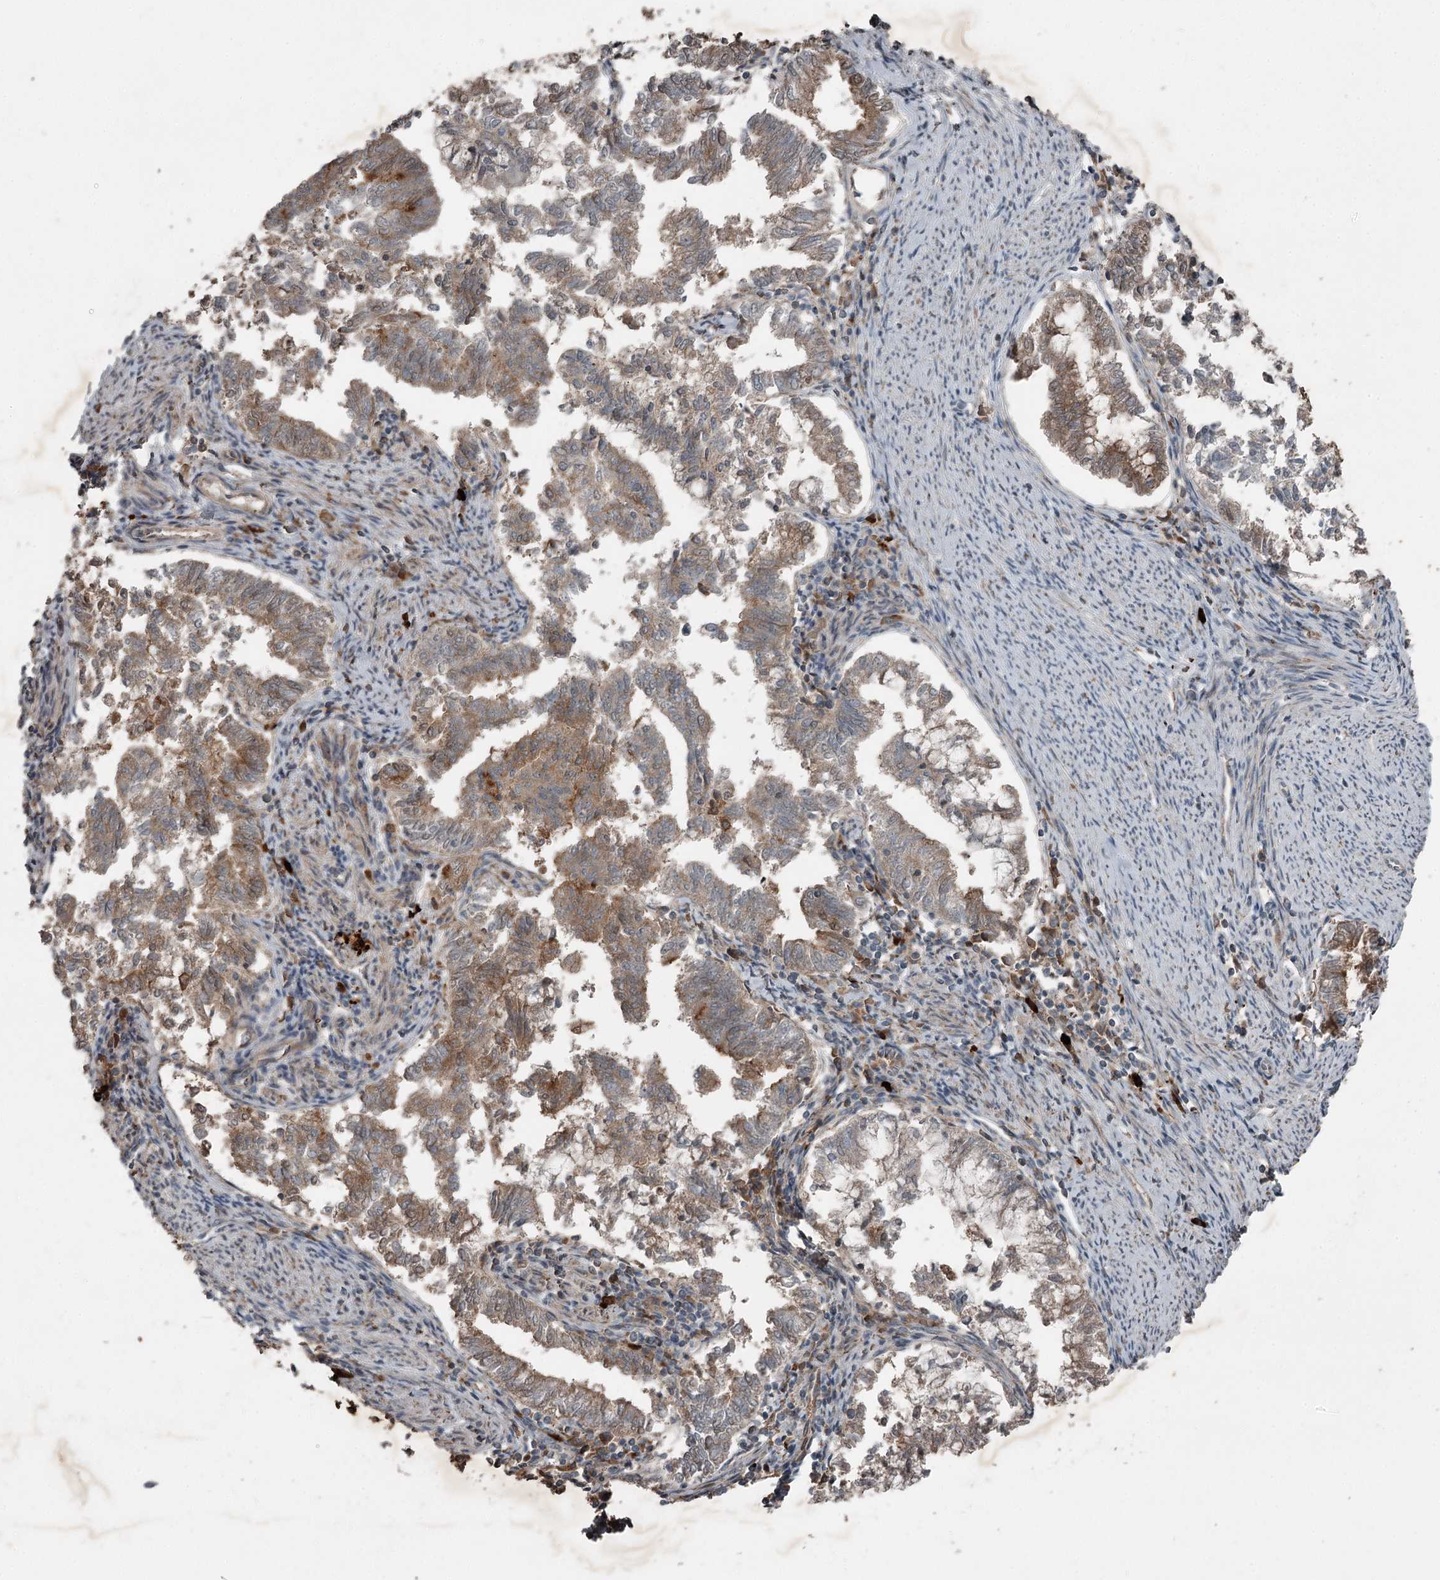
{"staining": {"intensity": "moderate", "quantity": "25%-75%", "location": "cytoplasmic/membranous"}, "tissue": "endometrial cancer", "cell_type": "Tumor cells", "image_type": "cancer", "snomed": [{"axis": "morphology", "description": "Adenocarcinoma, NOS"}, {"axis": "topography", "description": "Endometrium"}], "caption": "High-magnification brightfield microscopy of endometrial cancer stained with DAB (brown) and counterstained with hematoxylin (blue). tumor cells exhibit moderate cytoplasmic/membranous positivity is appreciated in about25%-75% of cells.", "gene": "SLC39A8", "patient": {"sex": "female", "age": 79}}